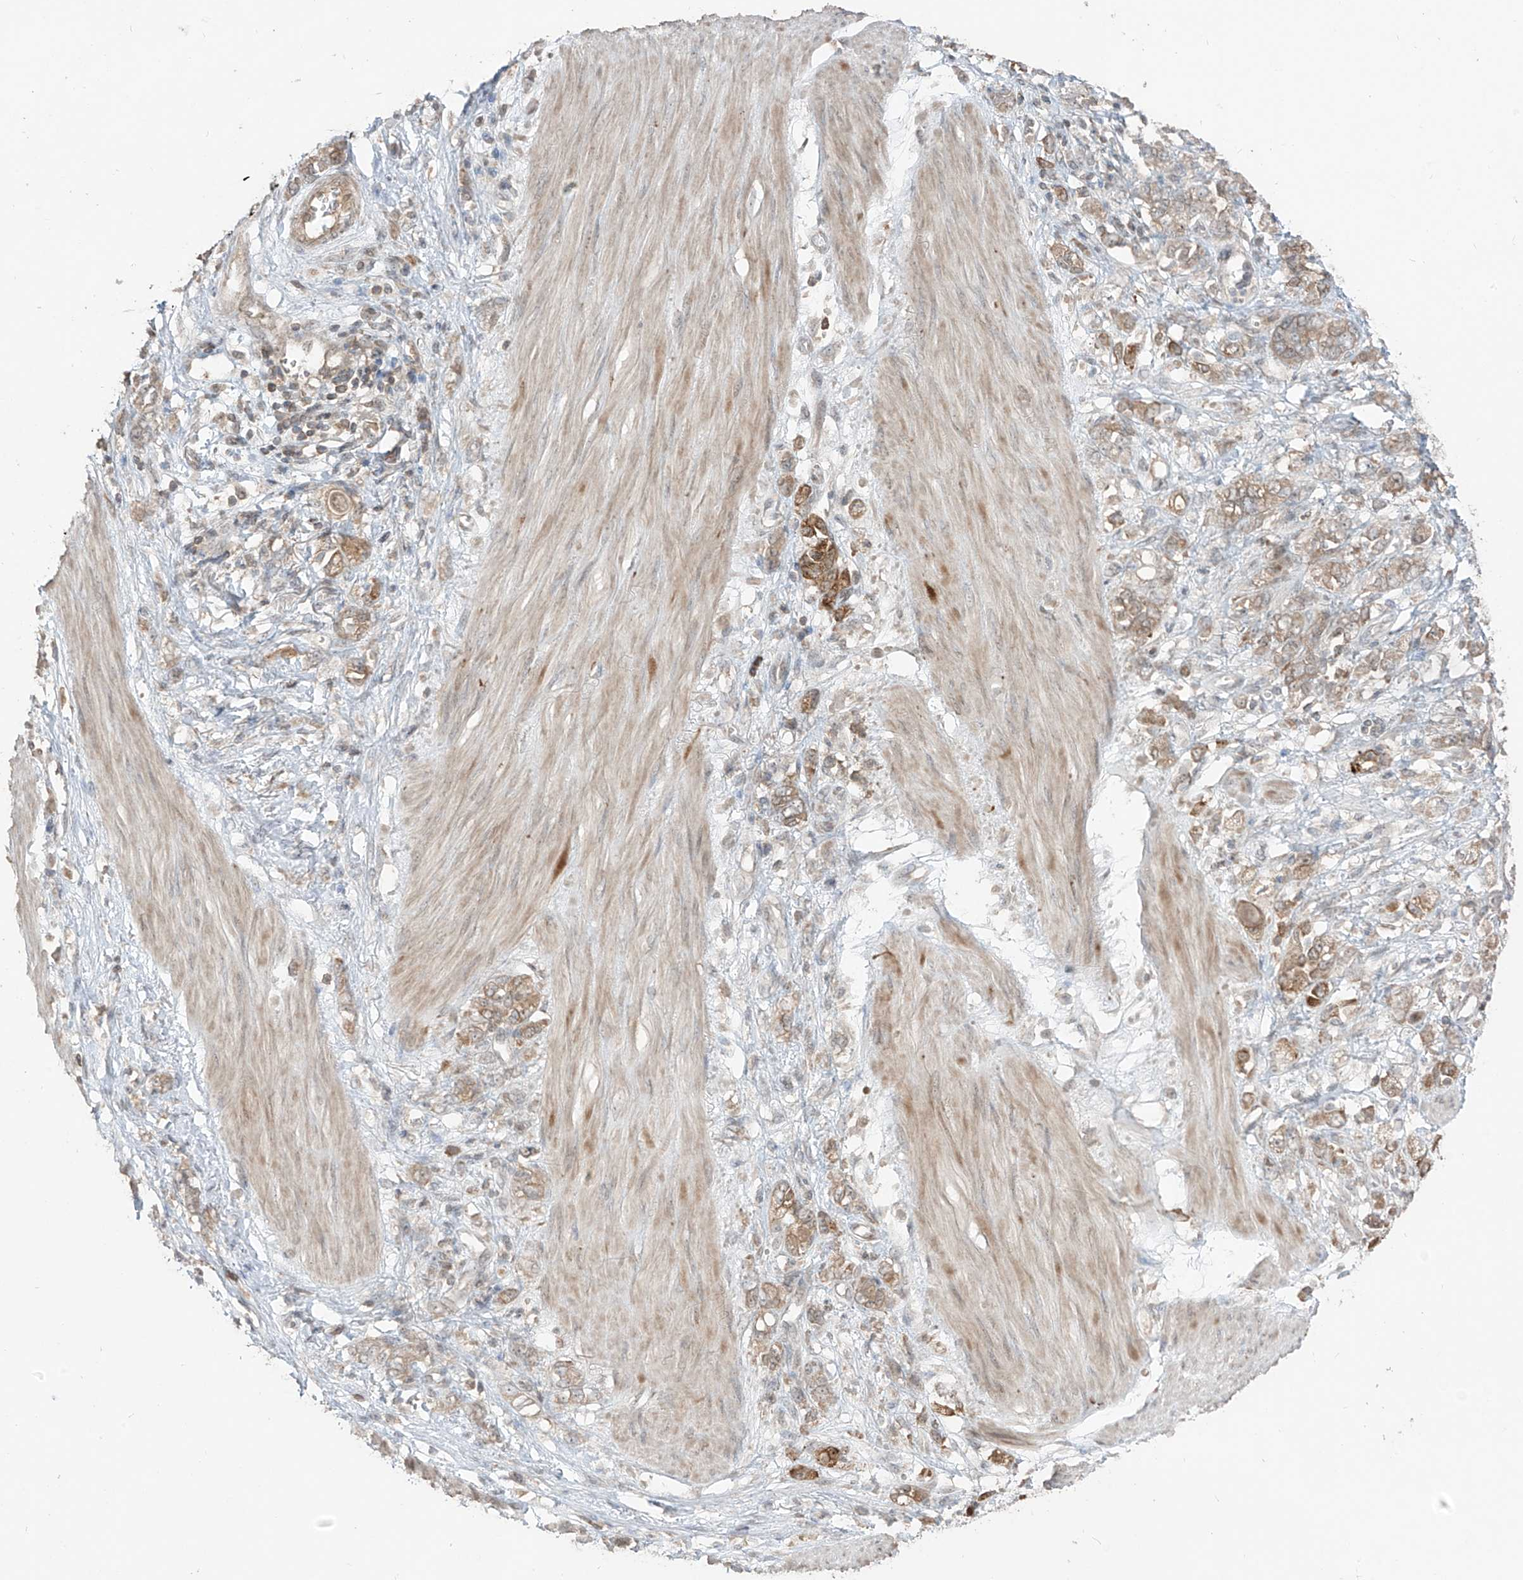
{"staining": {"intensity": "weak", "quantity": ">75%", "location": "cytoplasmic/membranous"}, "tissue": "stomach cancer", "cell_type": "Tumor cells", "image_type": "cancer", "snomed": [{"axis": "morphology", "description": "Adenocarcinoma, NOS"}, {"axis": "topography", "description": "Stomach"}], "caption": "Weak cytoplasmic/membranous protein expression is identified in approximately >75% of tumor cells in adenocarcinoma (stomach).", "gene": "COLGALT2", "patient": {"sex": "female", "age": 76}}